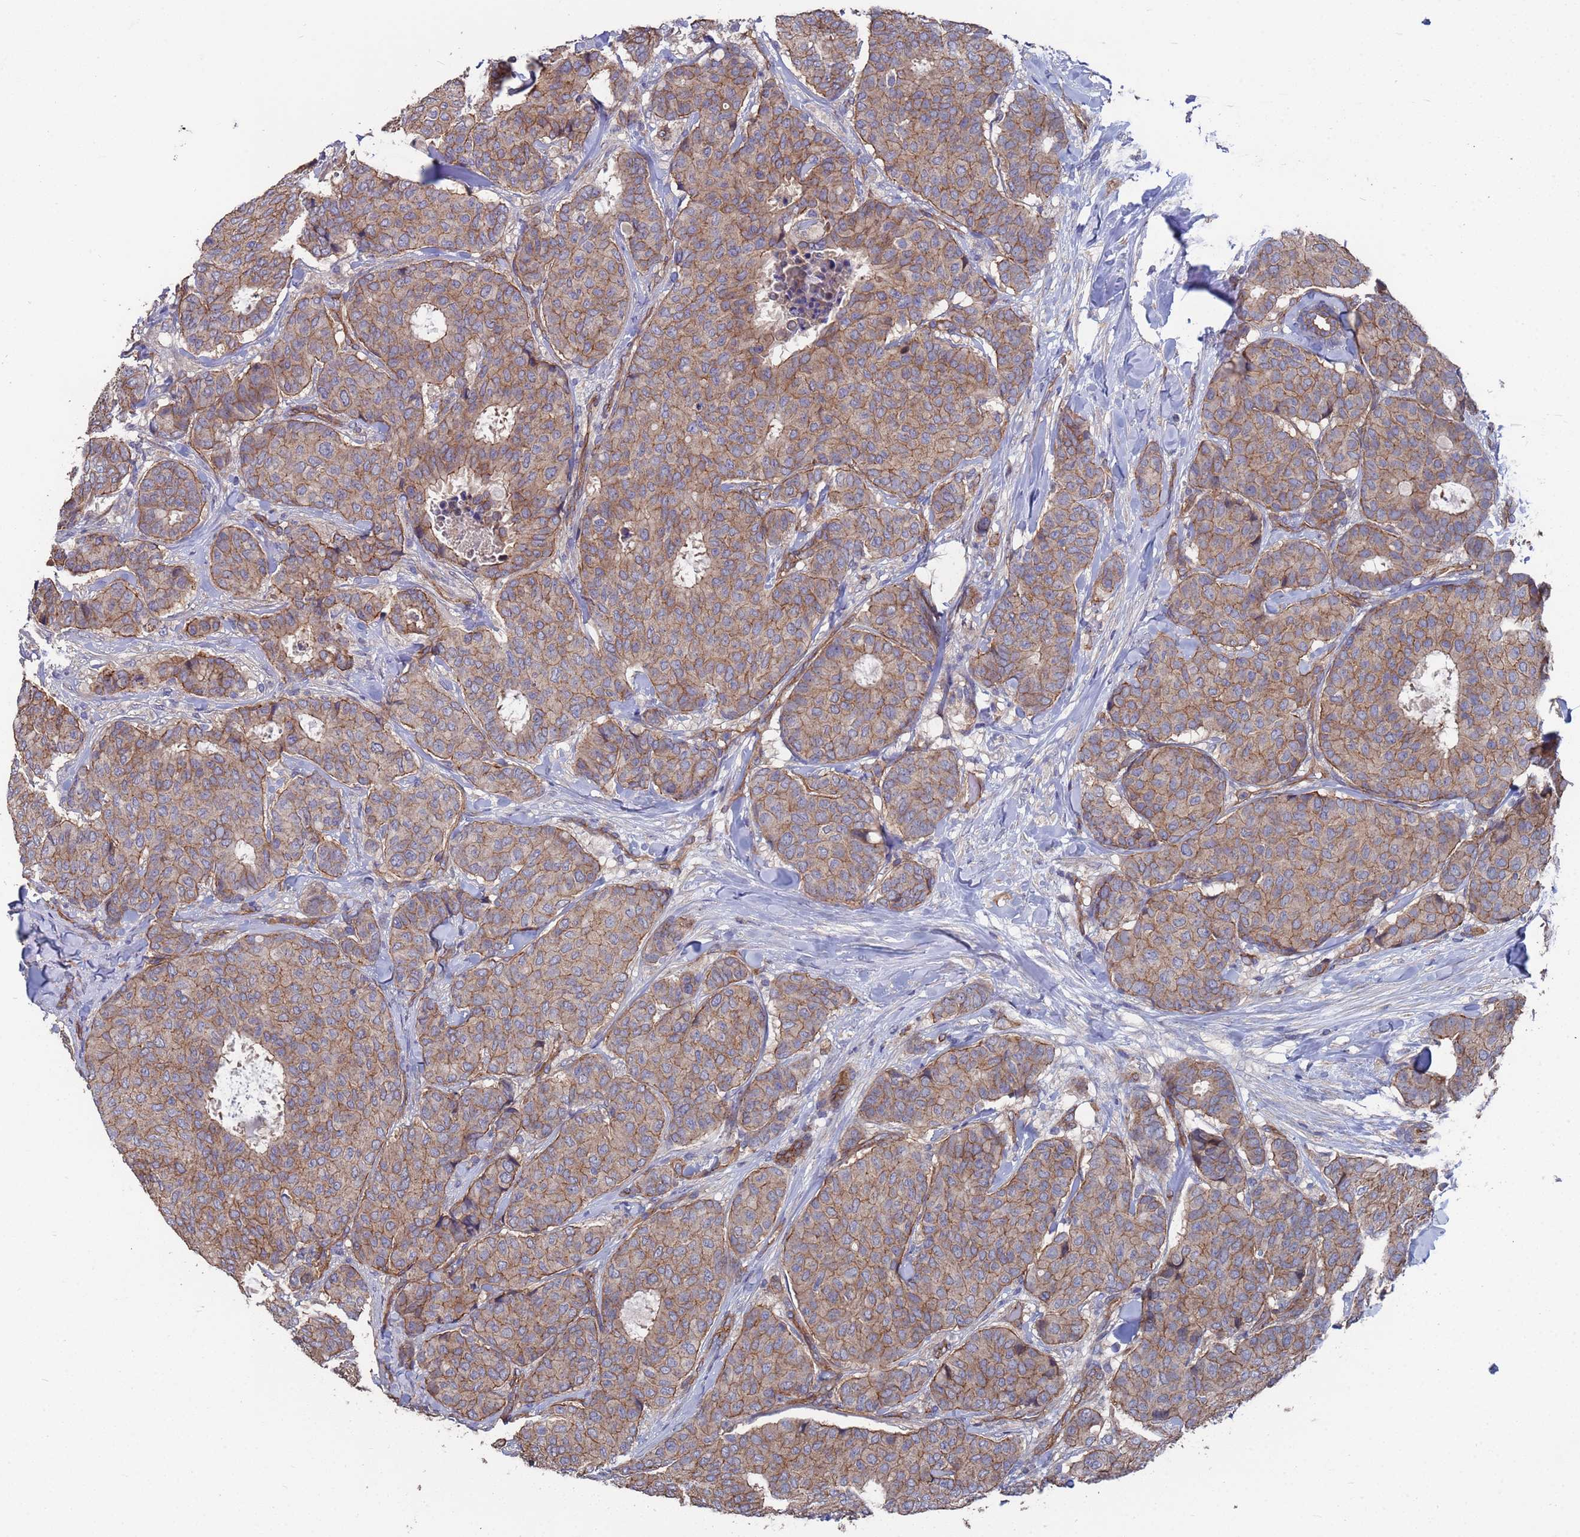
{"staining": {"intensity": "weak", "quantity": "25%-75%", "location": "cytoplasmic/membranous"}, "tissue": "breast cancer", "cell_type": "Tumor cells", "image_type": "cancer", "snomed": [{"axis": "morphology", "description": "Duct carcinoma"}, {"axis": "topography", "description": "Breast"}], "caption": "A low amount of weak cytoplasmic/membranous expression is seen in about 25%-75% of tumor cells in breast invasive ductal carcinoma tissue.", "gene": "NDUFAF6", "patient": {"sex": "female", "age": 75}}